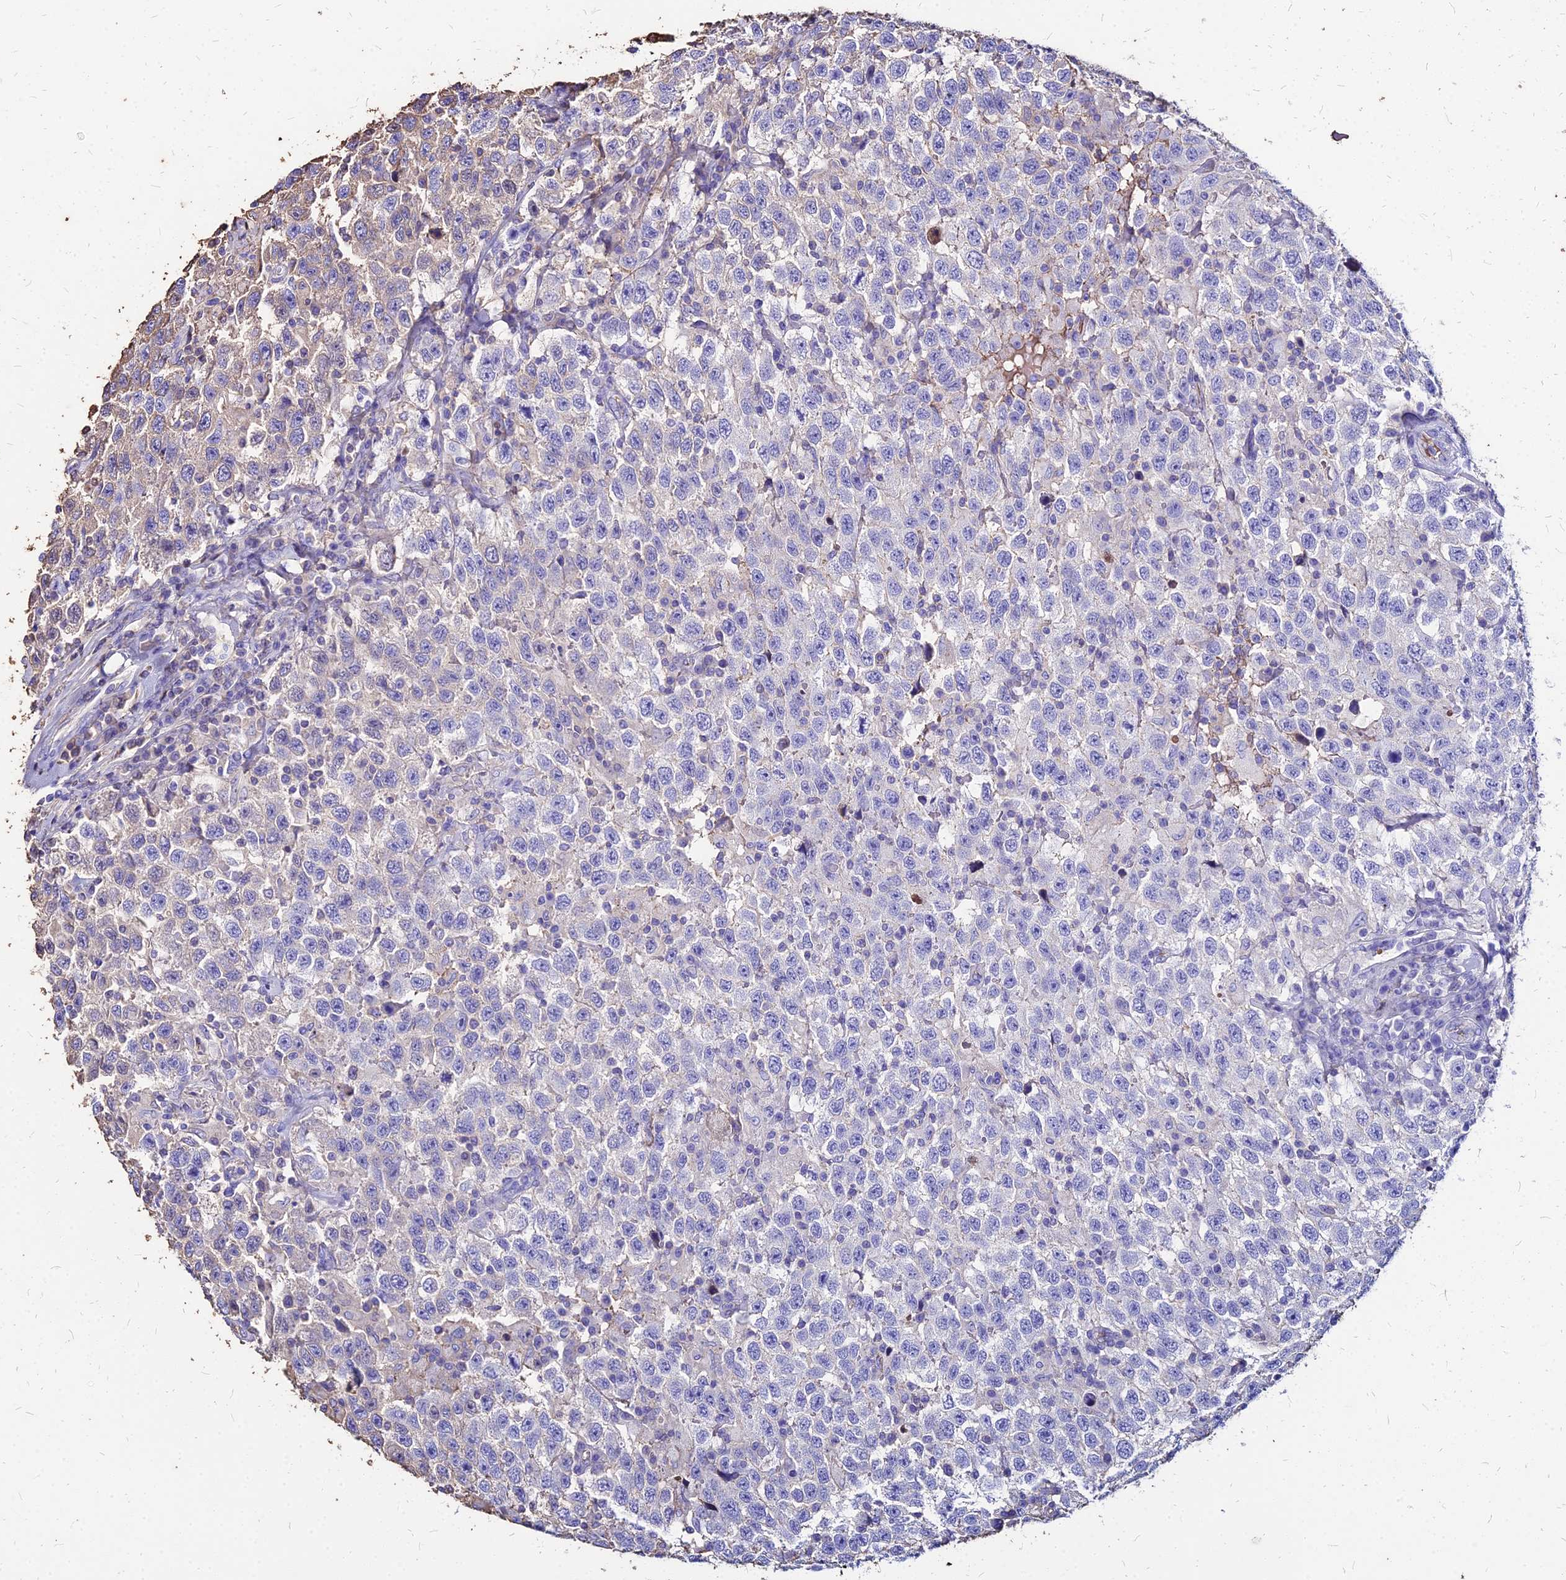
{"staining": {"intensity": "negative", "quantity": "none", "location": "none"}, "tissue": "testis cancer", "cell_type": "Tumor cells", "image_type": "cancer", "snomed": [{"axis": "morphology", "description": "Seminoma, NOS"}, {"axis": "topography", "description": "Testis"}], "caption": "Human testis seminoma stained for a protein using immunohistochemistry (IHC) displays no expression in tumor cells.", "gene": "NME5", "patient": {"sex": "male", "age": 41}}